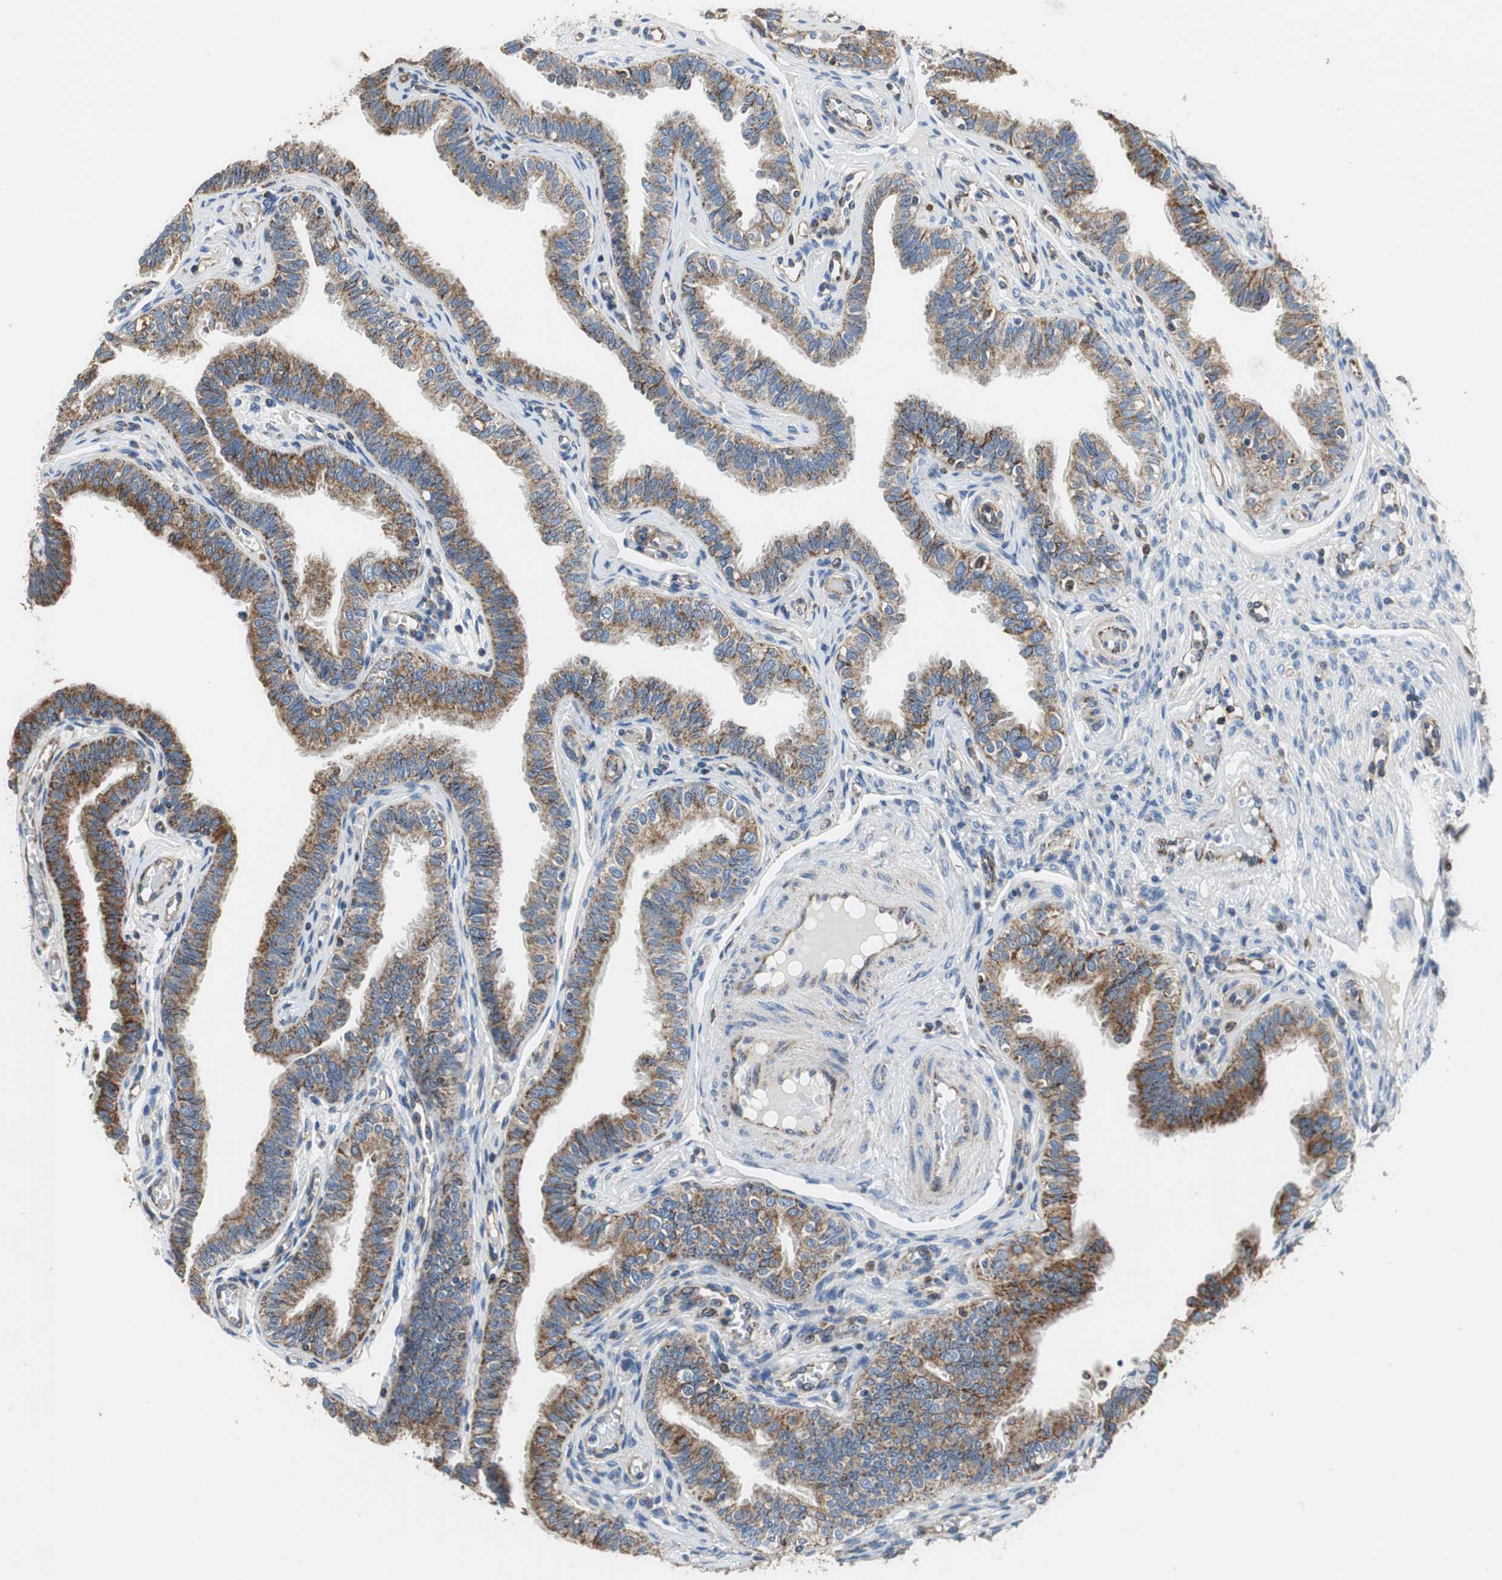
{"staining": {"intensity": "strong", "quantity": ">75%", "location": "cytoplasmic/membranous"}, "tissue": "fallopian tube", "cell_type": "Glandular cells", "image_type": "normal", "snomed": [{"axis": "morphology", "description": "Normal tissue, NOS"}, {"axis": "morphology", "description": "Dermoid, NOS"}, {"axis": "topography", "description": "Fallopian tube"}], "caption": "An IHC photomicrograph of normal tissue is shown. Protein staining in brown highlights strong cytoplasmic/membranous positivity in fallopian tube within glandular cells.", "gene": "GSTK1", "patient": {"sex": "female", "age": 33}}